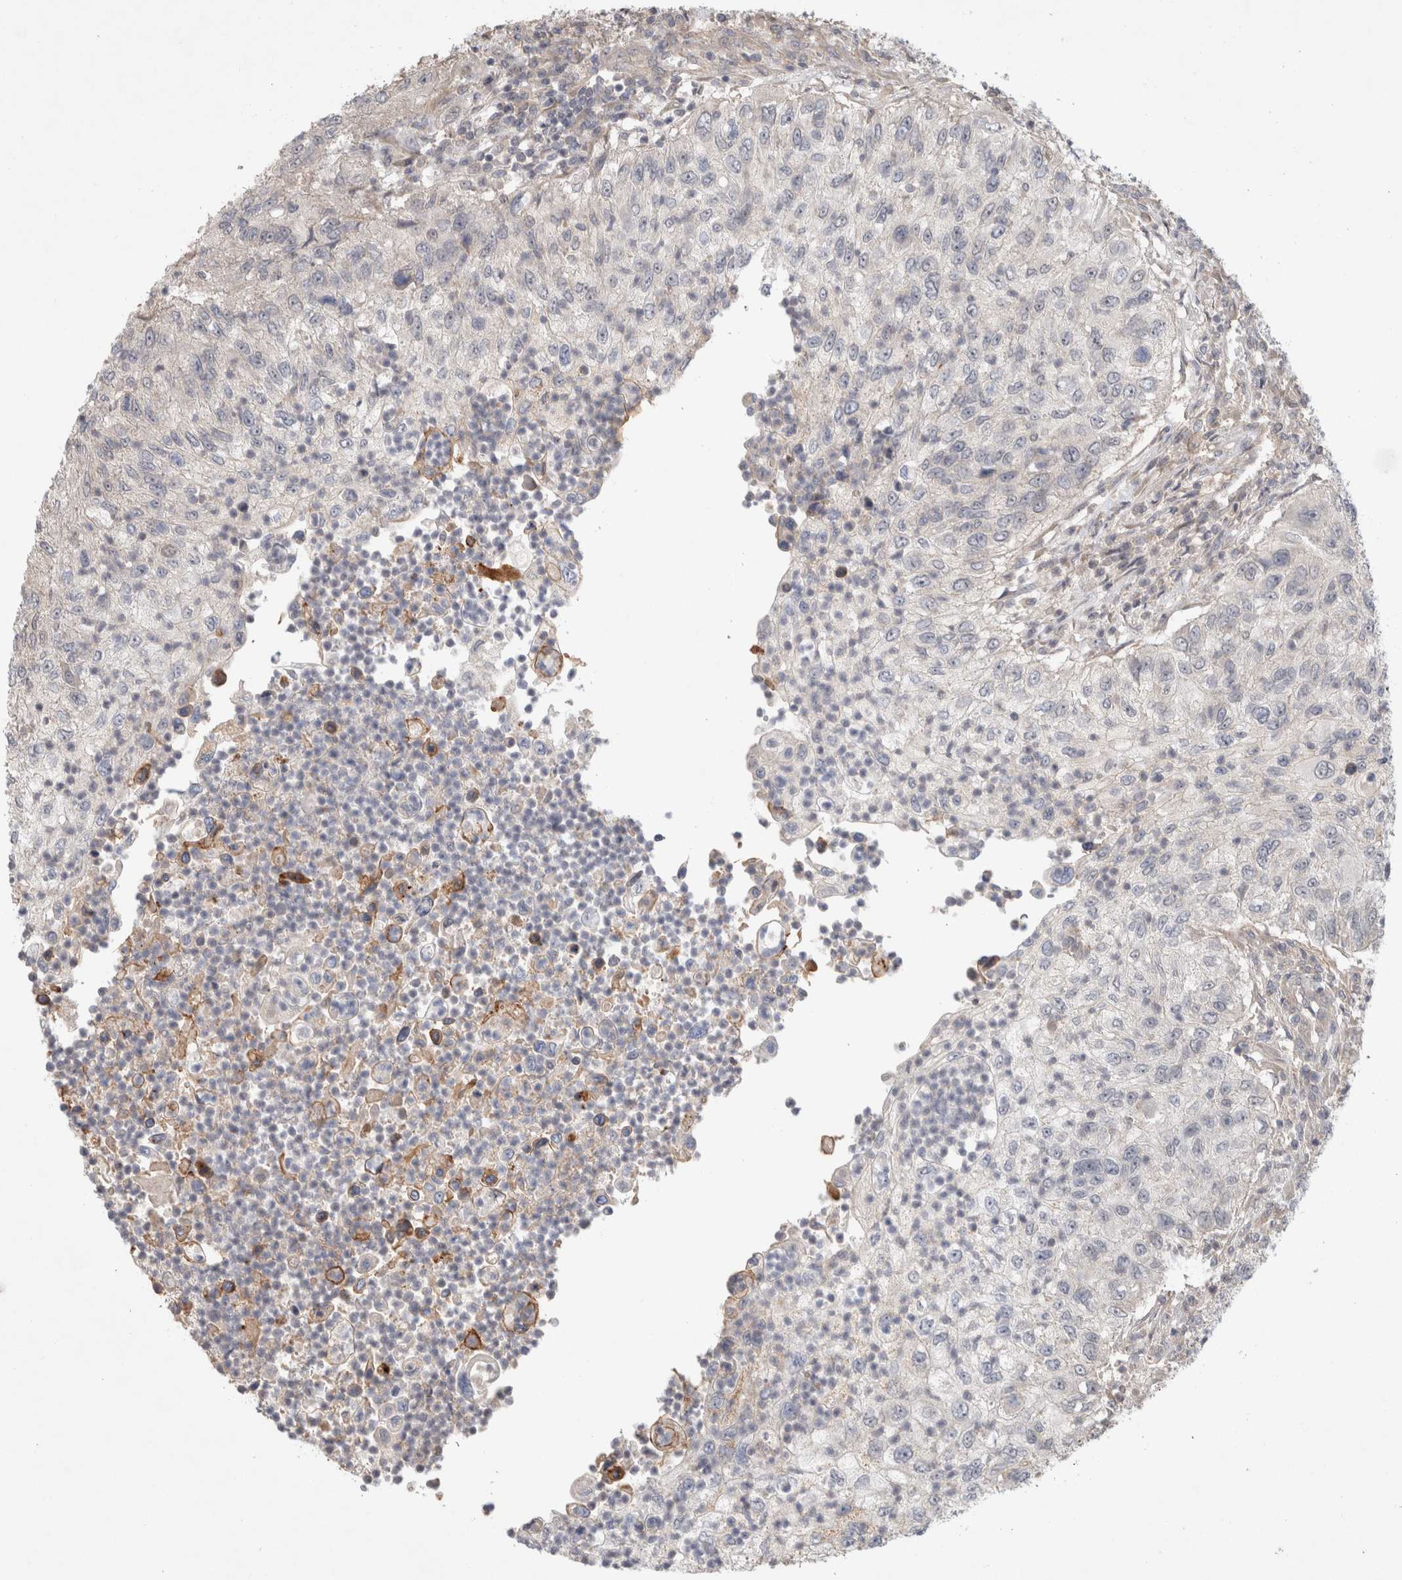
{"staining": {"intensity": "negative", "quantity": "none", "location": "none"}, "tissue": "urothelial cancer", "cell_type": "Tumor cells", "image_type": "cancer", "snomed": [{"axis": "morphology", "description": "Urothelial carcinoma, High grade"}, {"axis": "topography", "description": "Urinary bladder"}], "caption": "IHC image of urothelial cancer stained for a protein (brown), which shows no expression in tumor cells.", "gene": "SYDE2", "patient": {"sex": "female", "age": 60}}